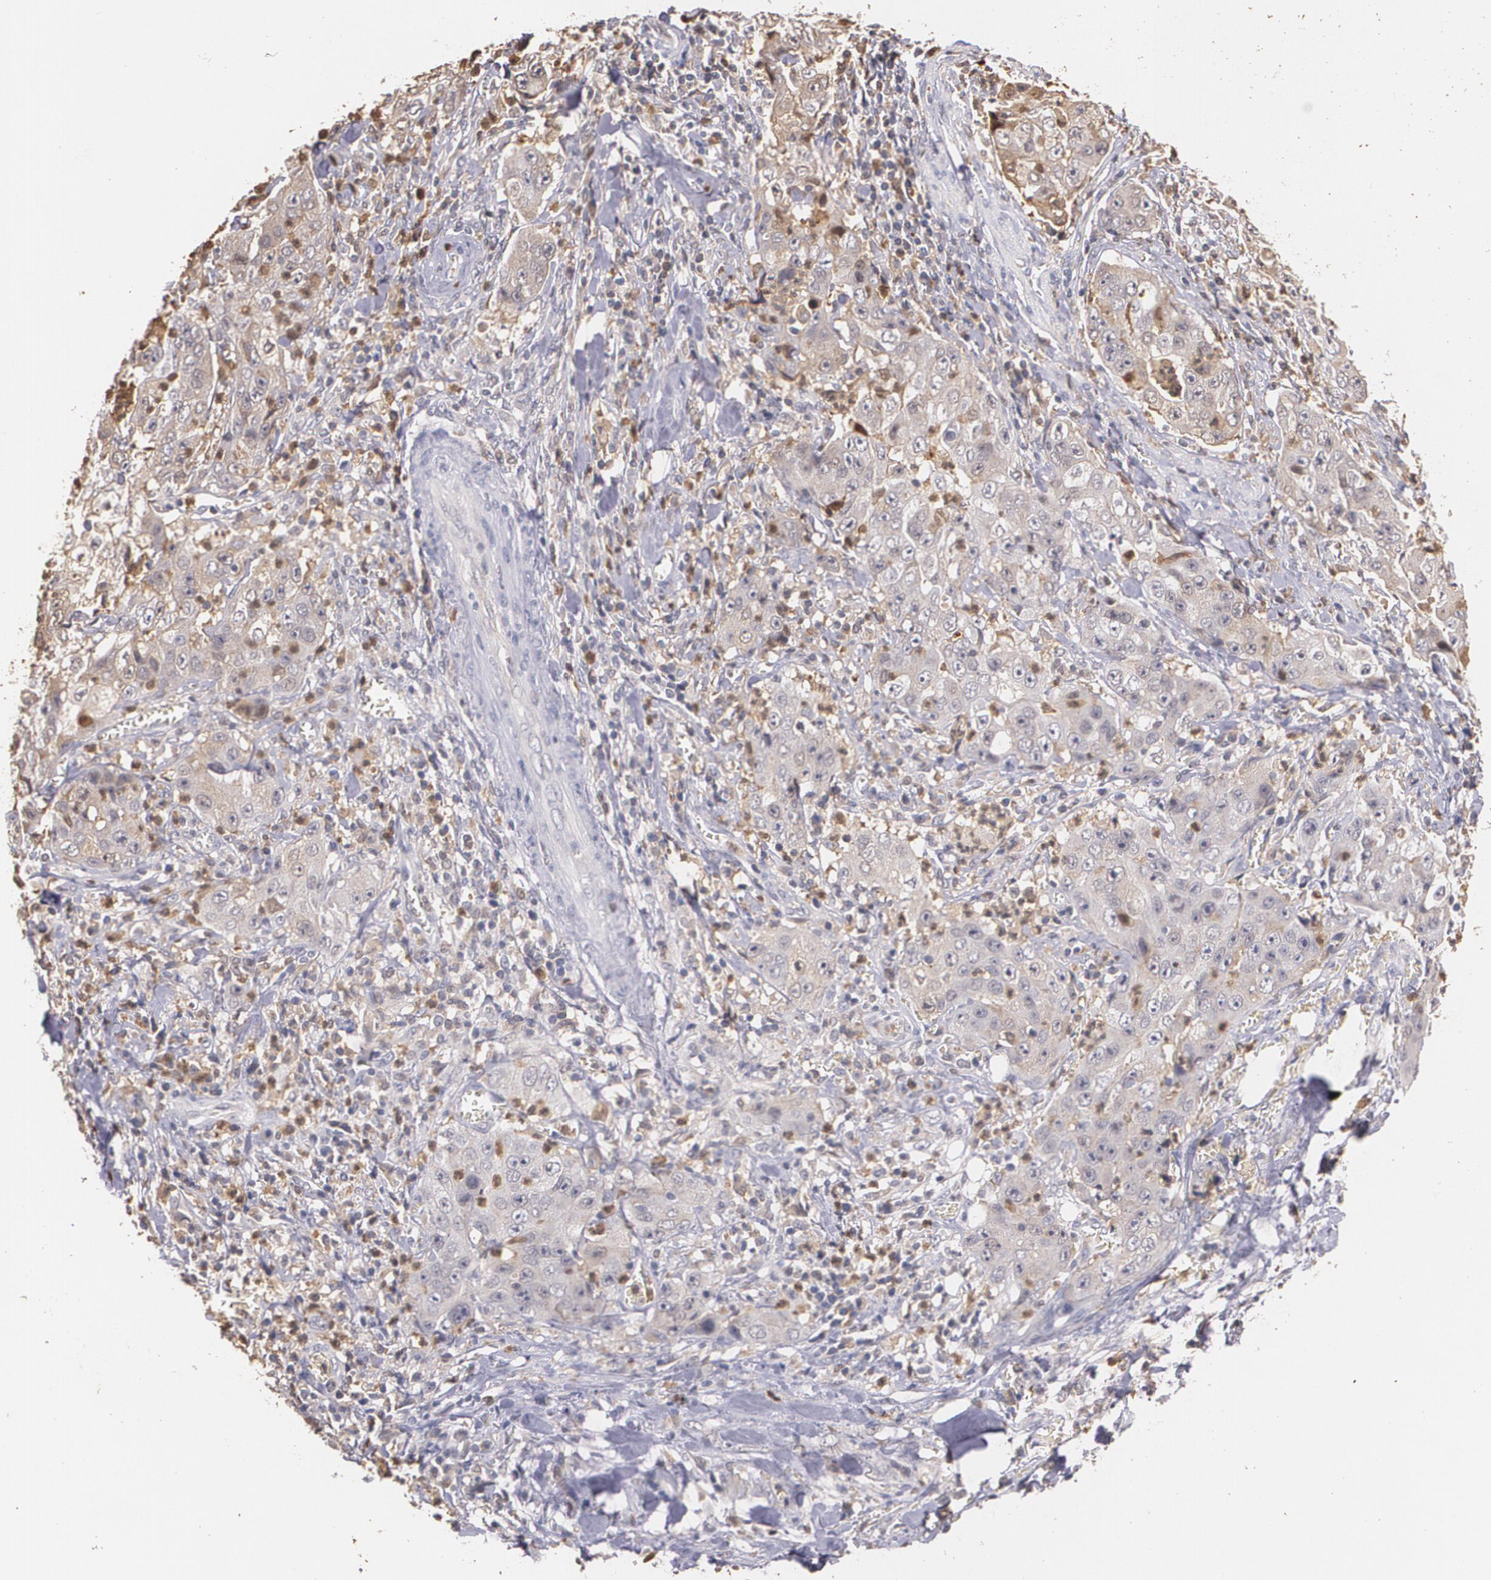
{"staining": {"intensity": "weak", "quantity": ">75%", "location": "cytoplasmic/membranous"}, "tissue": "lung cancer", "cell_type": "Tumor cells", "image_type": "cancer", "snomed": [{"axis": "morphology", "description": "Squamous cell carcinoma, NOS"}, {"axis": "topography", "description": "Lung"}], "caption": "There is low levels of weak cytoplasmic/membranous staining in tumor cells of squamous cell carcinoma (lung), as demonstrated by immunohistochemical staining (brown color).", "gene": "PTS", "patient": {"sex": "male", "age": 64}}